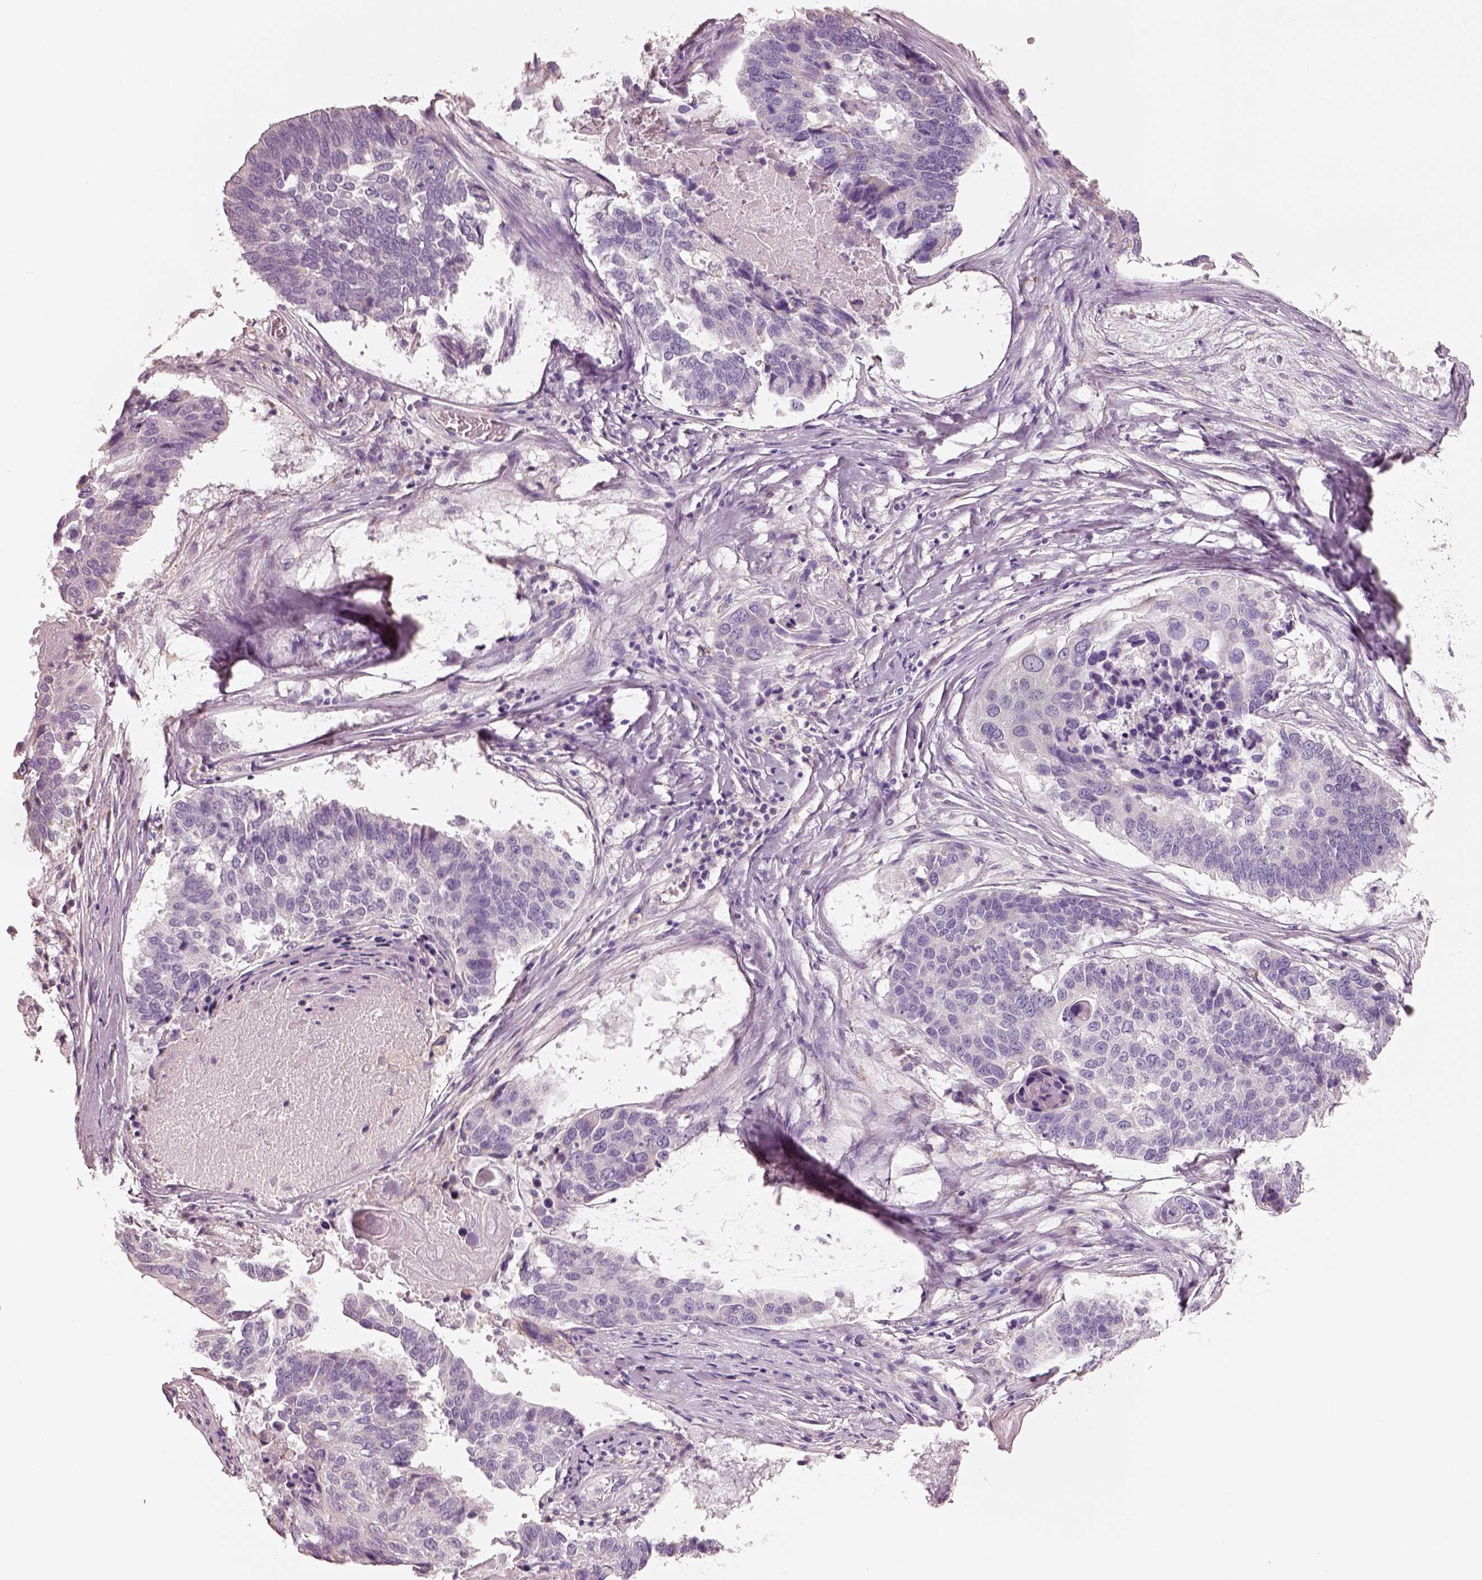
{"staining": {"intensity": "negative", "quantity": "none", "location": "none"}, "tissue": "lung cancer", "cell_type": "Tumor cells", "image_type": "cancer", "snomed": [{"axis": "morphology", "description": "Squamous cell carcinoma, NOS"}, {"axis": "topography", "description": "Lung"}], "caption": "A high-resolution histopathology image shows IHC staining of lung cancer (squamous cell carcinoma), which reveals no significant staining in tumor cells. (DAB IHC with hematoxylin counter stain).", "gene": "PNOC", "patient": {"sex": "male", "age": 73}}